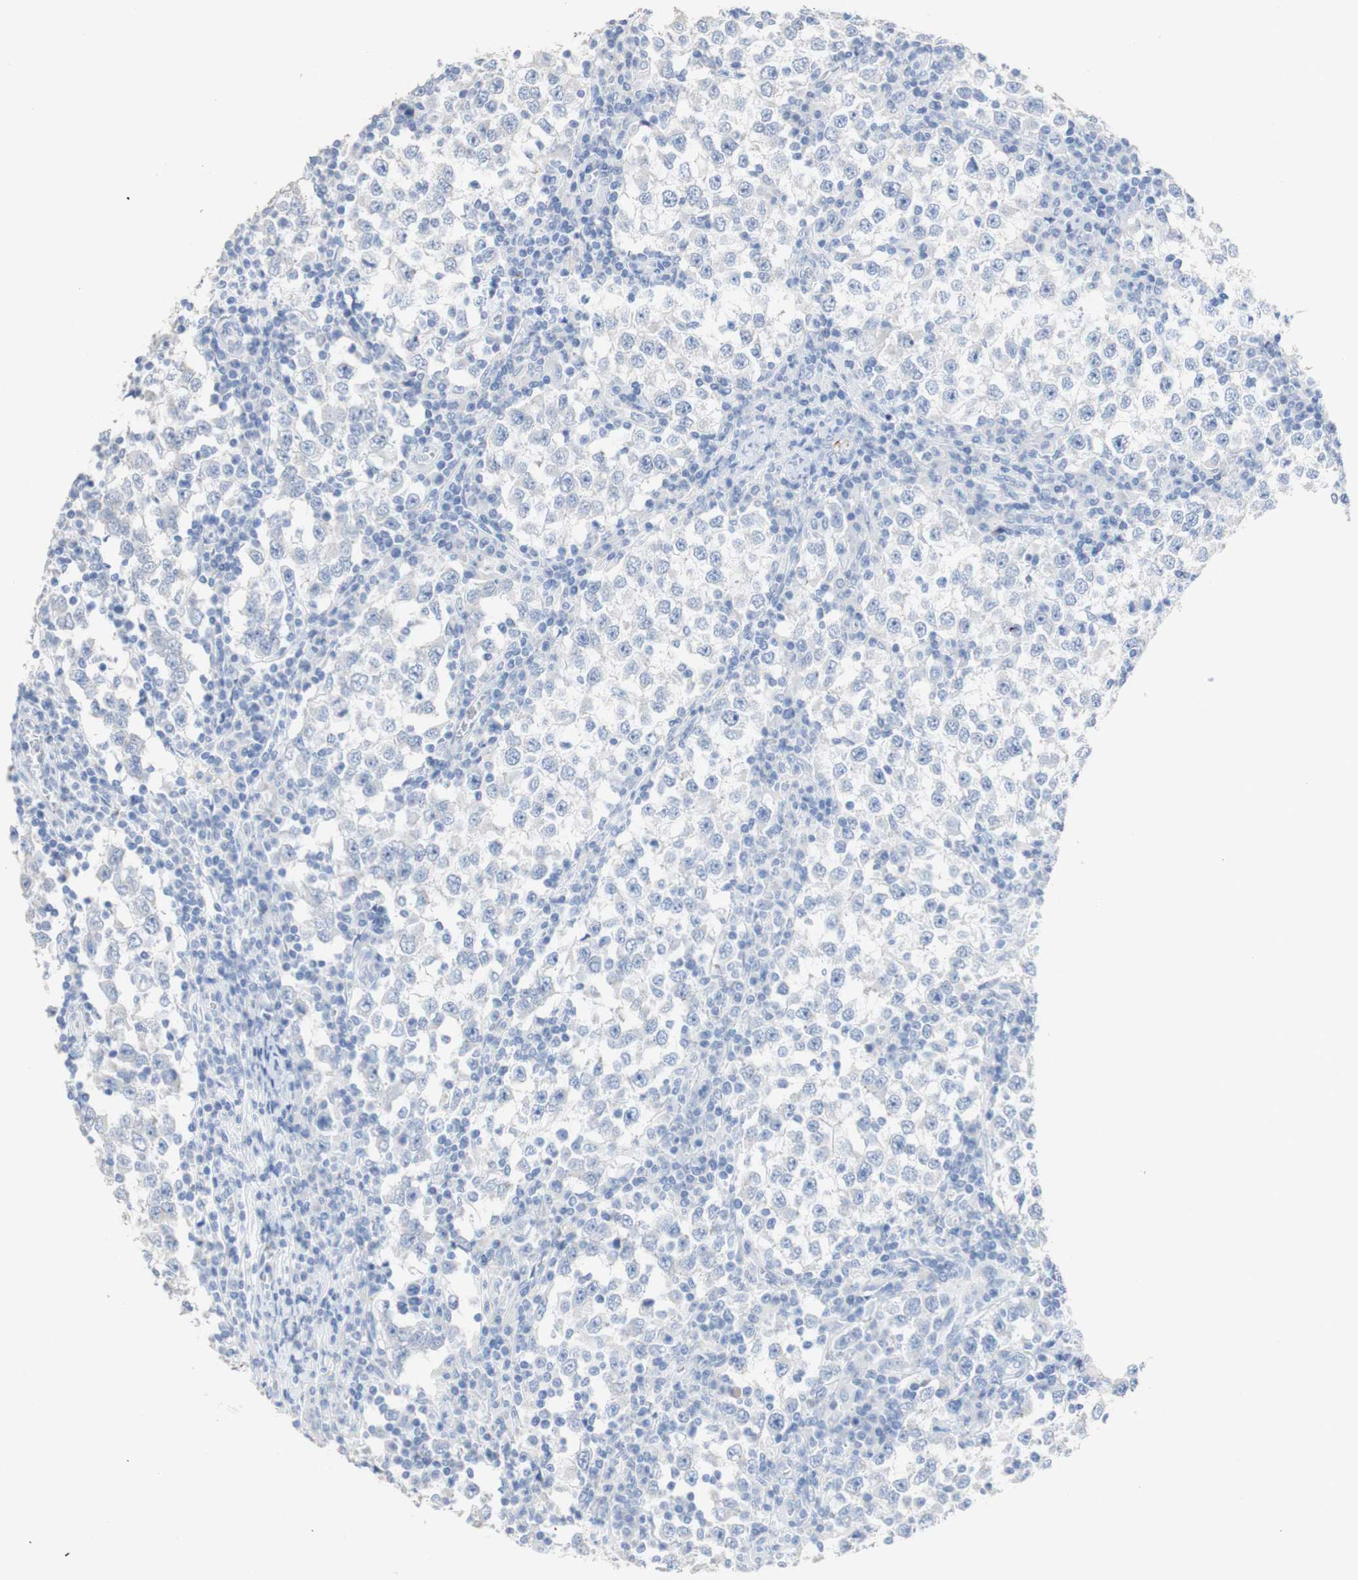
{"staining": {"intensity": "negative", "quantity": "none", "location": "none"}, "tissue": "testis cancer", "cell_type": "Tumor cells", "image_type": "cancer", "snomed": [{"axis": "morphology", "description": "Seminoma, NOS"}, {"axis": "topography", "description": "Testis"}], "caption": "Testis seminoma was stained to show a protein in brown. There is no significant positivity in tumor cells.", "gene": "DSC2", "patient": {"sex": "male", "age": 65}}